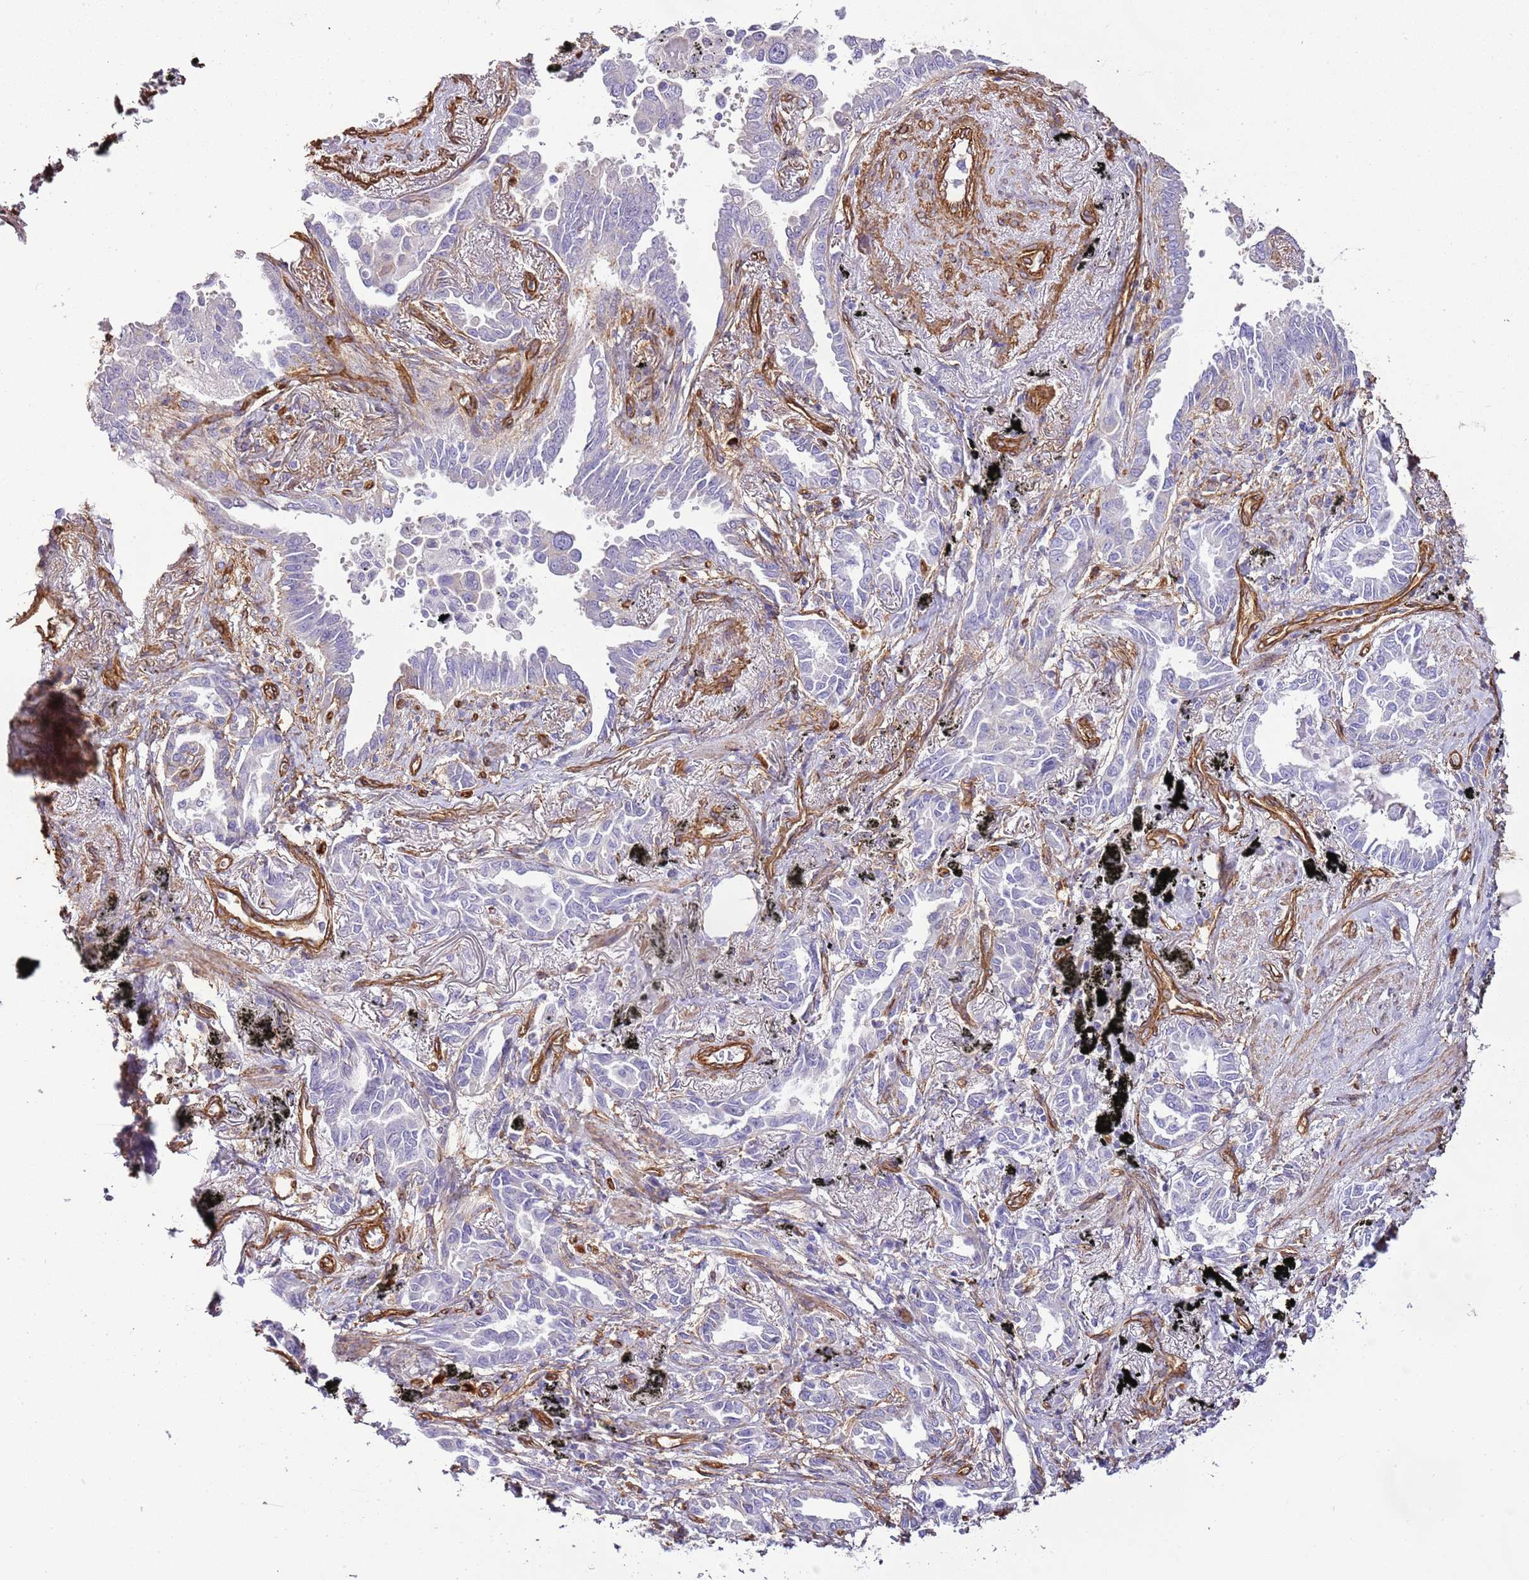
{"staining": {"intensity": "negative", "quantity": "none", "location": "none"}, "tissue": "lung cancer", "cell_type": "Tumor cells", "image_type": "cancer", "snomed": [{"axis": "morphology", "description": "Adenocarcinoma, NOS"}, {"axis": "topography", "description": "Lung"}], "caption": "The micrograph displays no staining of tumor cells in lung adenocarcinoma.", "gene": "CTDSPL", "patient": {"sex": "male", "age": 67}}